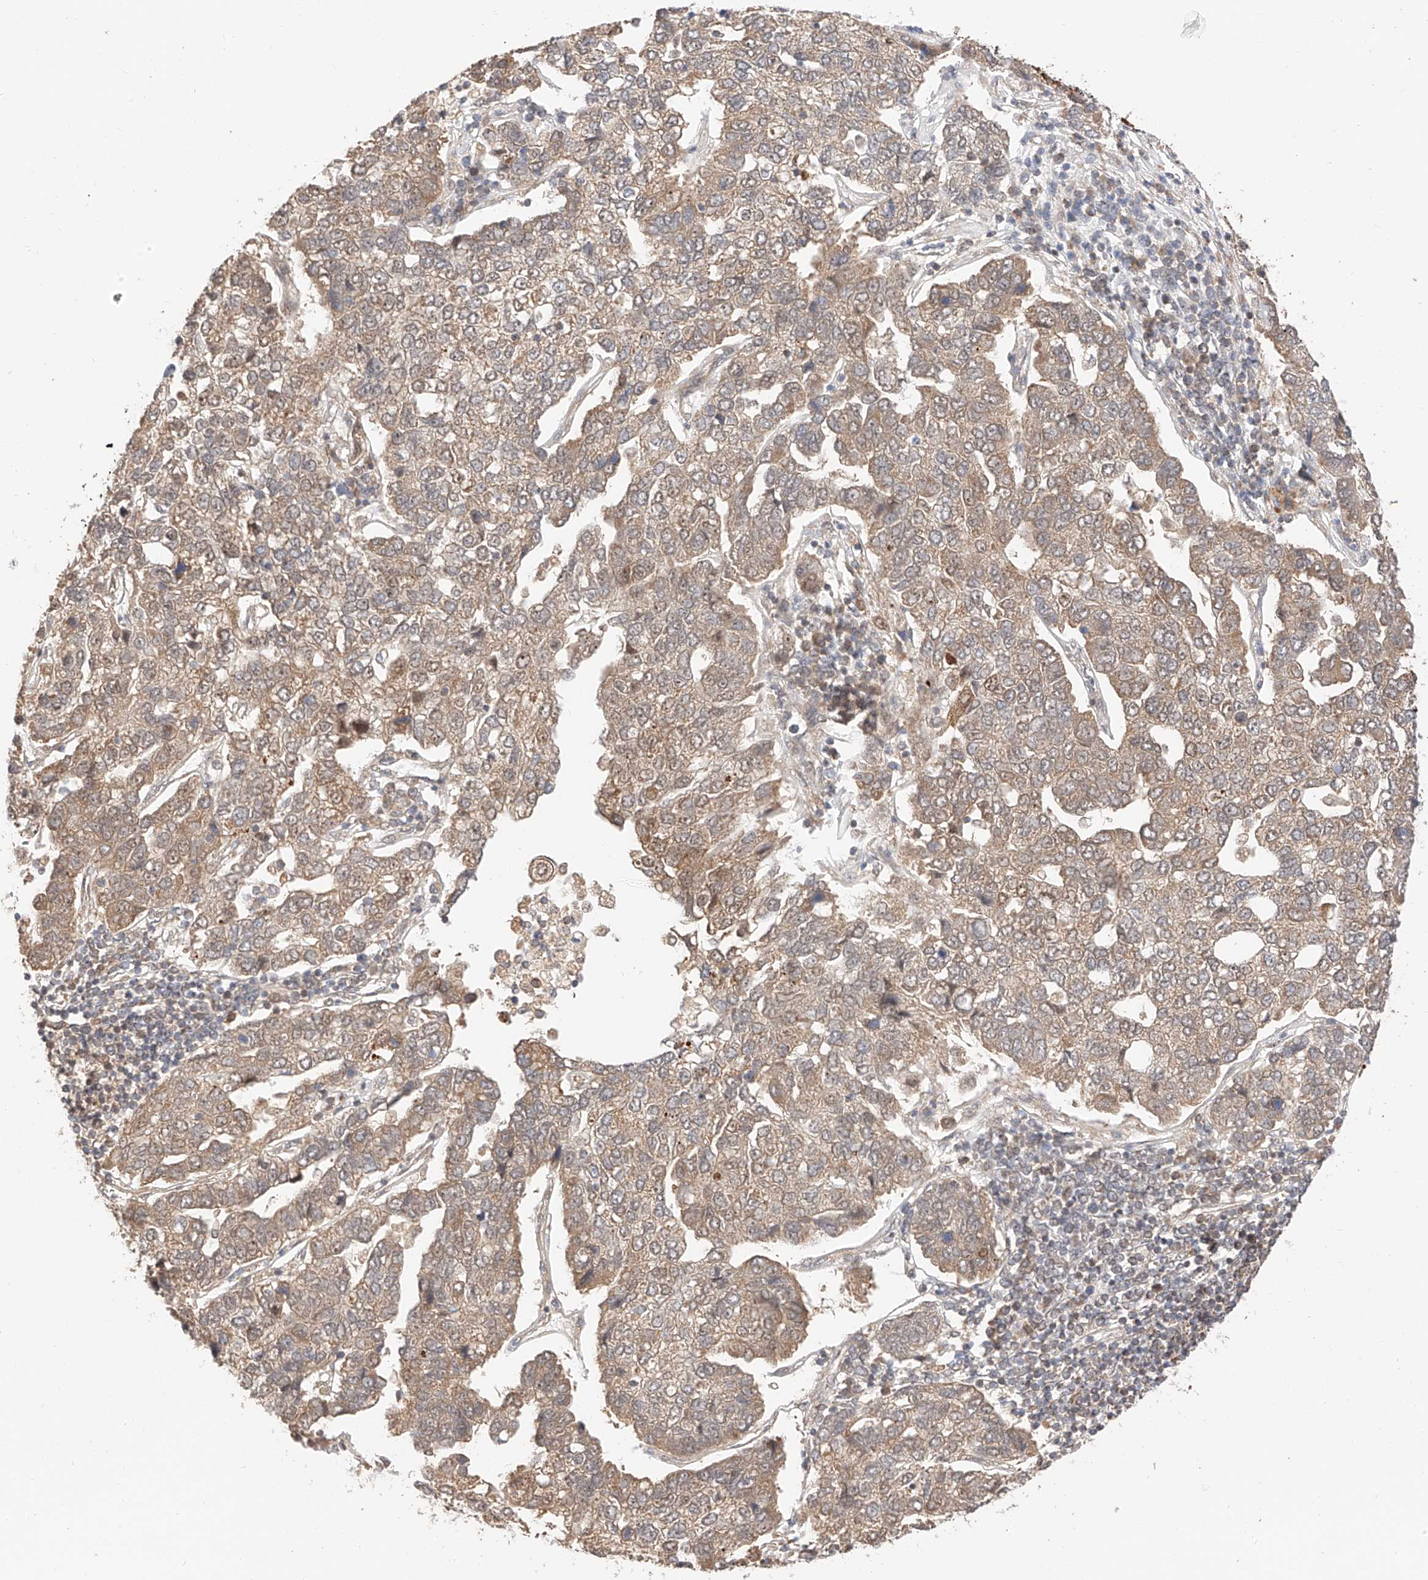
{"staining": {"intensity": "weak", "quantity": "<25%", "location": "cytoplasmic/membranous"}, "tissue": "pancreatic cancer", "cell_type": "Tumor cells", "image_type": "cancer", "snomed": [{"axis": "morphology", "description": "Adenocarcinoma, NOS"}, {"axis": "topography", "description": "Pancreas"}], "caption": "Immunohistochemistry (IHC) of human pancreatic adenocarcinoma displays no expression in tumor cells. The staining is performed using DAB brown chromogen with nuclei counter-stained in using hematoxylin.", "gene": "EIF4H", "patient": {"sex": "female", "age": 61}}